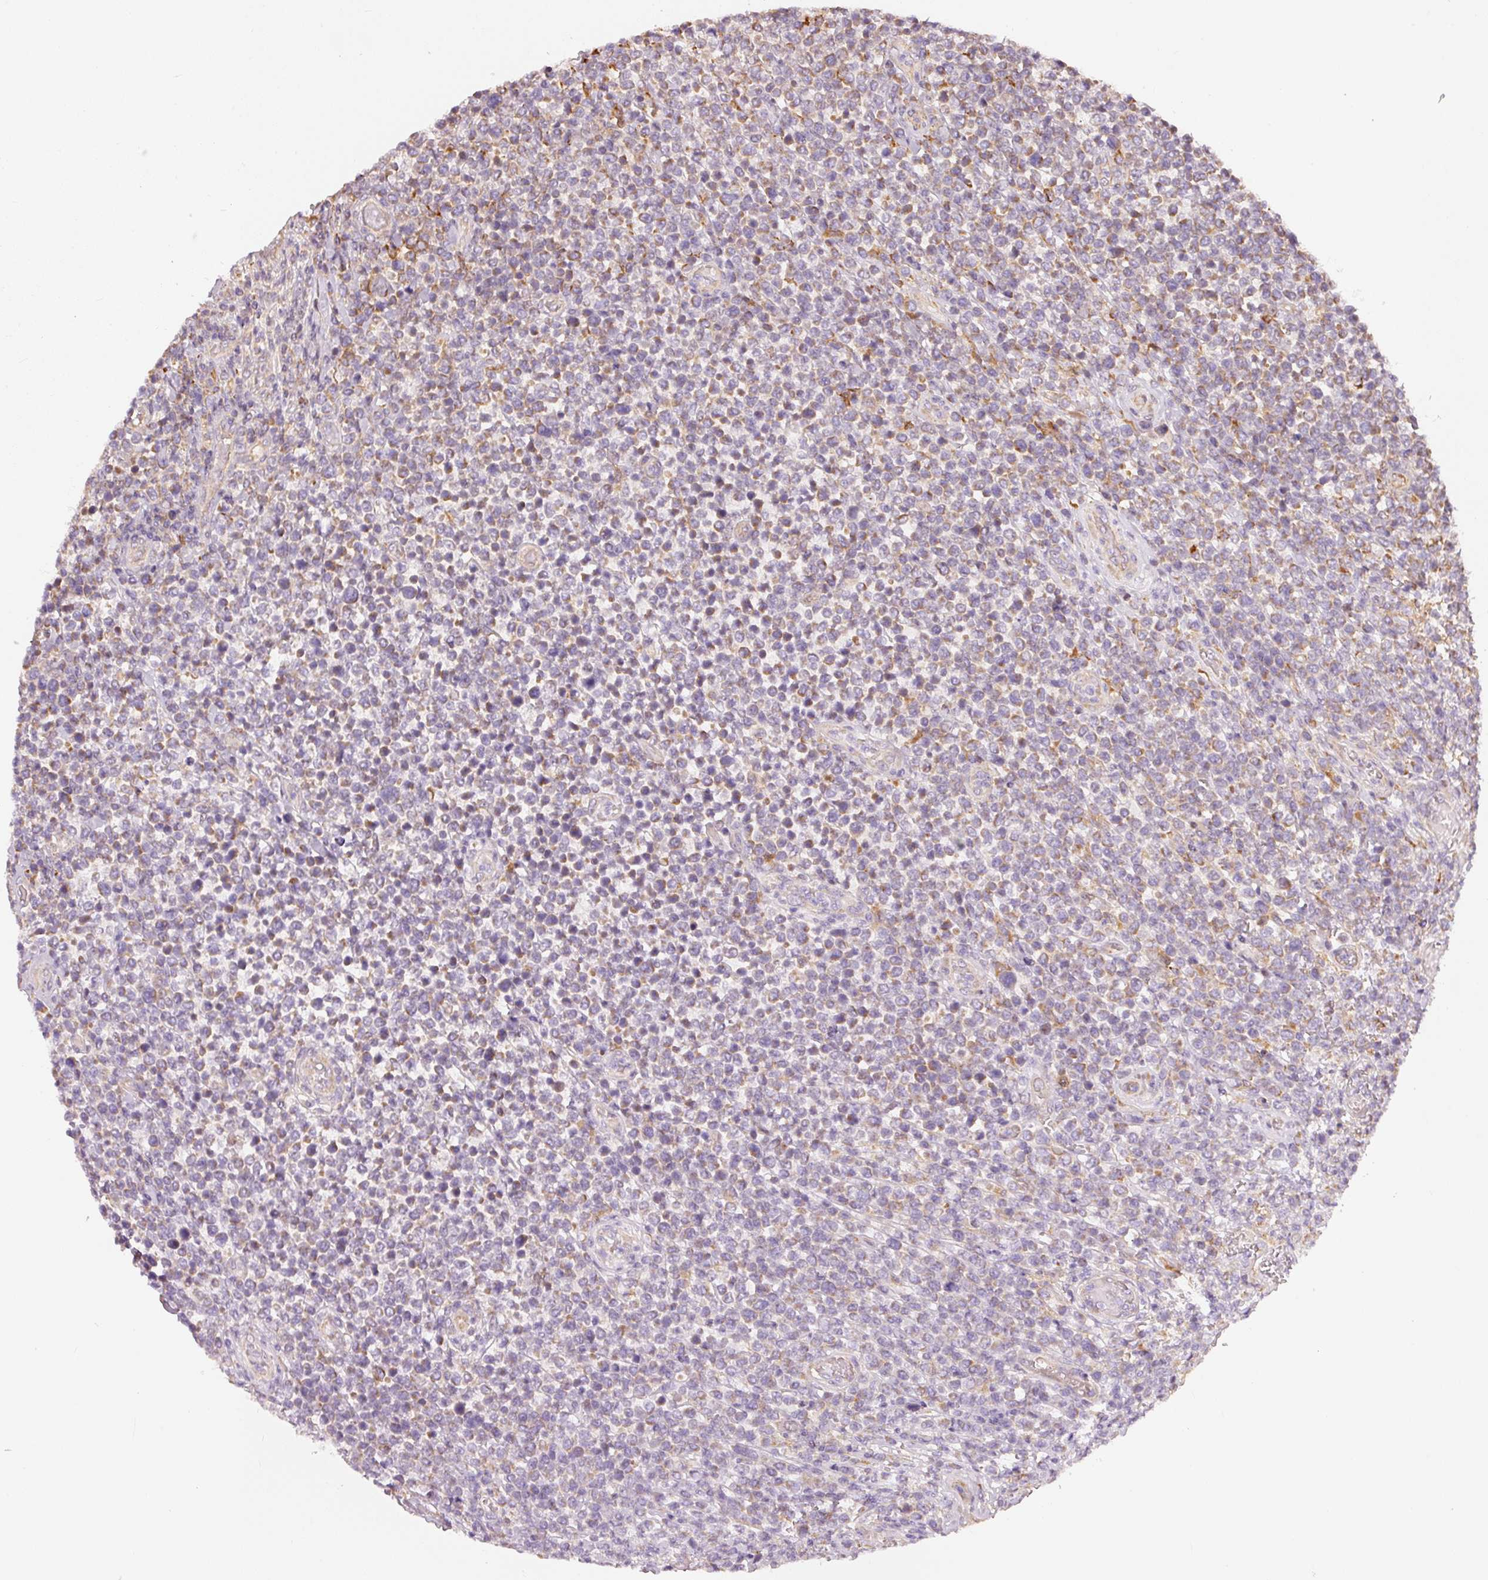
{"staining": {"intensity": "moderate", "quantity": "25%-75%", "location": "cytoplasmic/membranous"}, "tissue": "lymphoma", "cell_type": "Tumor cells", "image_type": "cancer", "snomed": [{"axis": "morphology", "description": "Malignant lymphoma, non-Hodgkin's type, High grade"}, {"axis": "topography", "description": "Soft tissue"}], "caption": "Tumor cells reveal moderate cytoplasmic/membranous staining in about 25%-75% of cells in lymphoma. (Brightfield microscopy of DAB IHC at high magnification).", "gene": "MTHFD1L", "patient": {"sex": "female", "age": 56}}